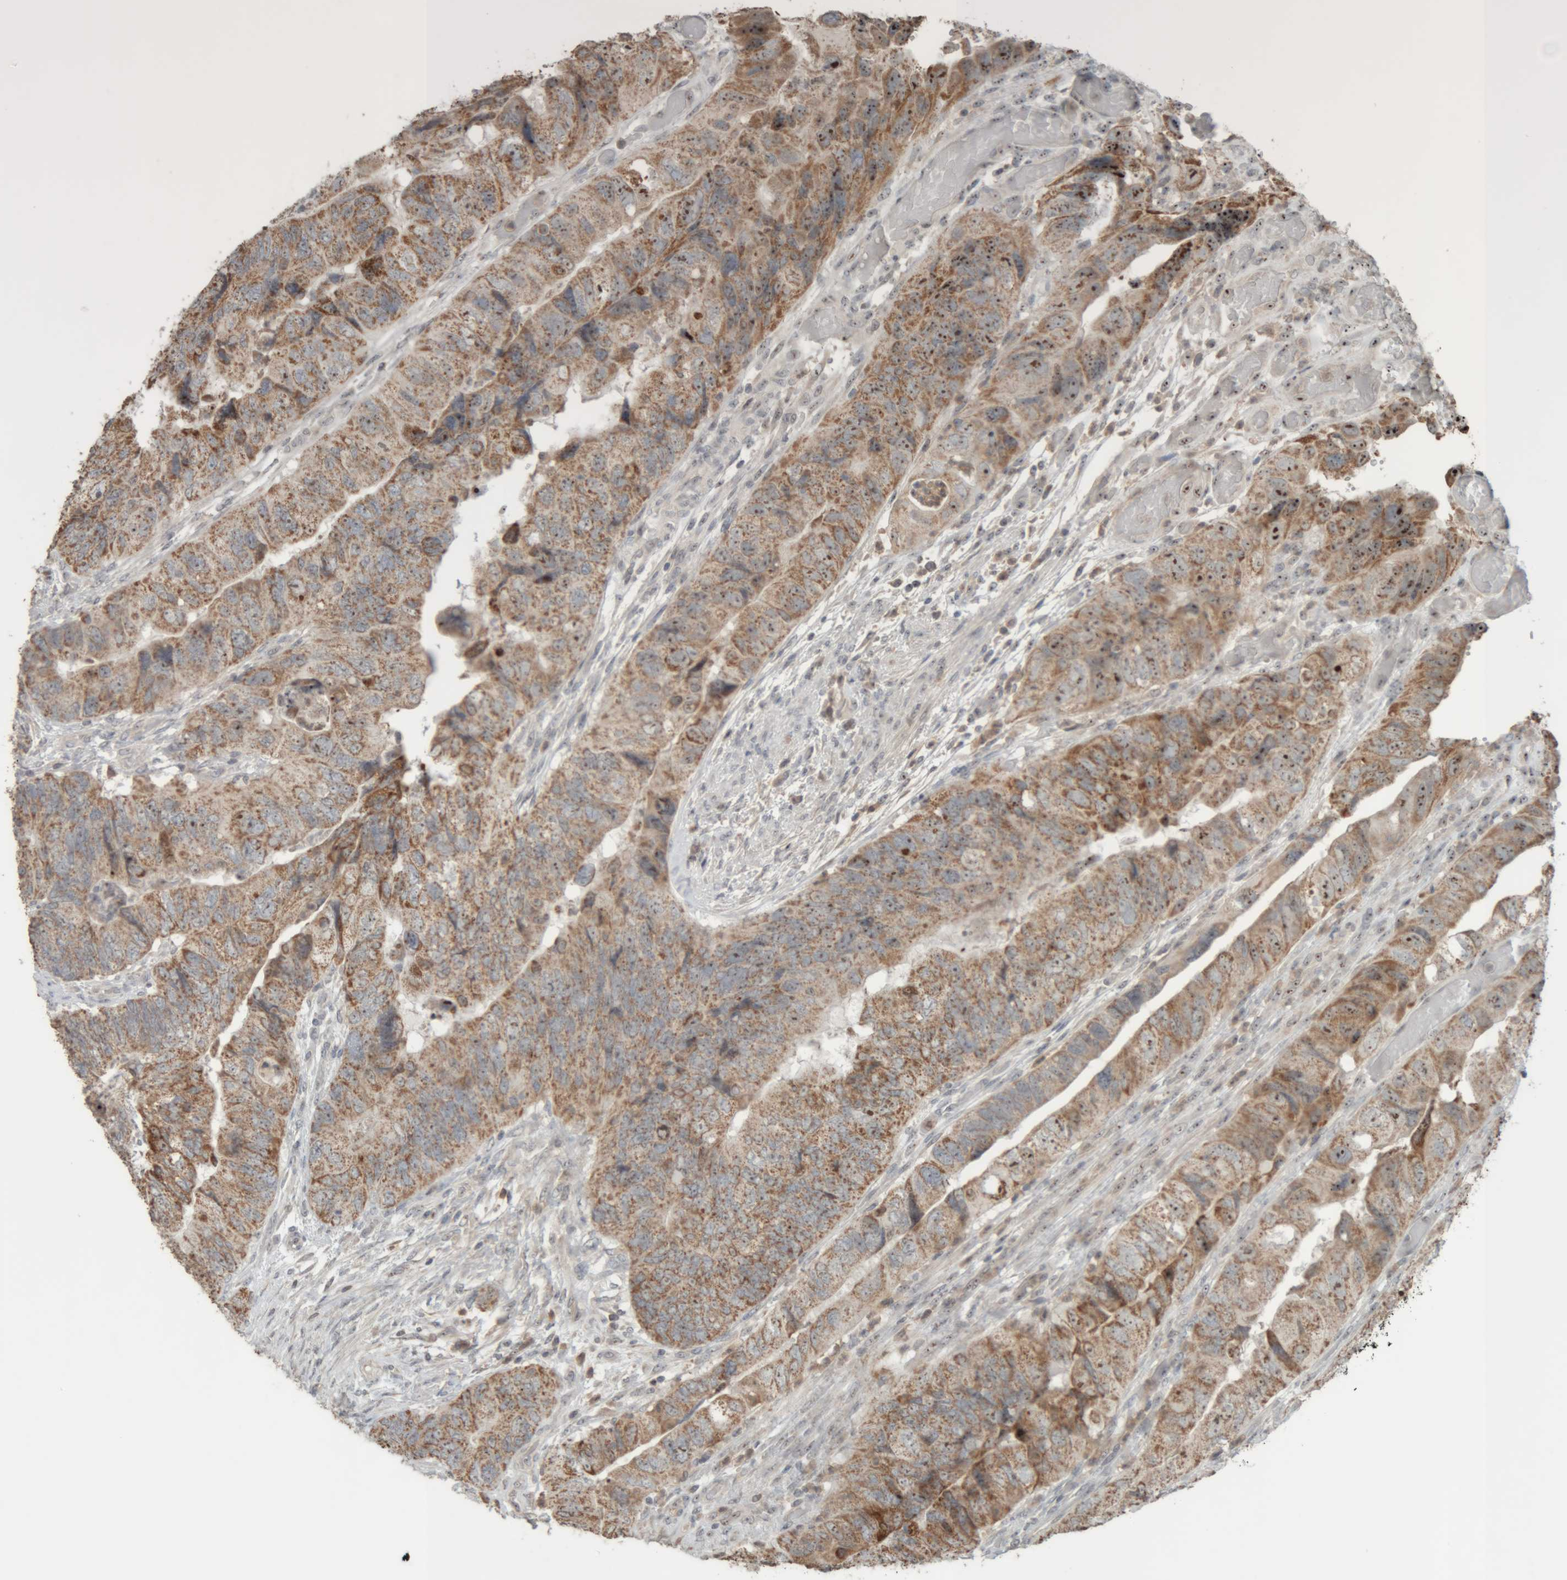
{"staining": {"intensity": "moderate", "quantity": ">75%", "location": "cytoplasmic/membranous,nuclear"}, "tissue": "colorectal cancer", "cell_type": "Tumor cells", "image_type": "cancer", "snomed": [{"axis": "morphology", "description": "Adenocarcinoma, NOS"}, {"axis": "topography", "description": "Rectum"}], "caption": "Human adenocarcinoma (colorectal) stained with a protein marker shows moderate staining in tumor cells.", "gene": "RPF1", "patient": {"sex": "male", "age": 63}}